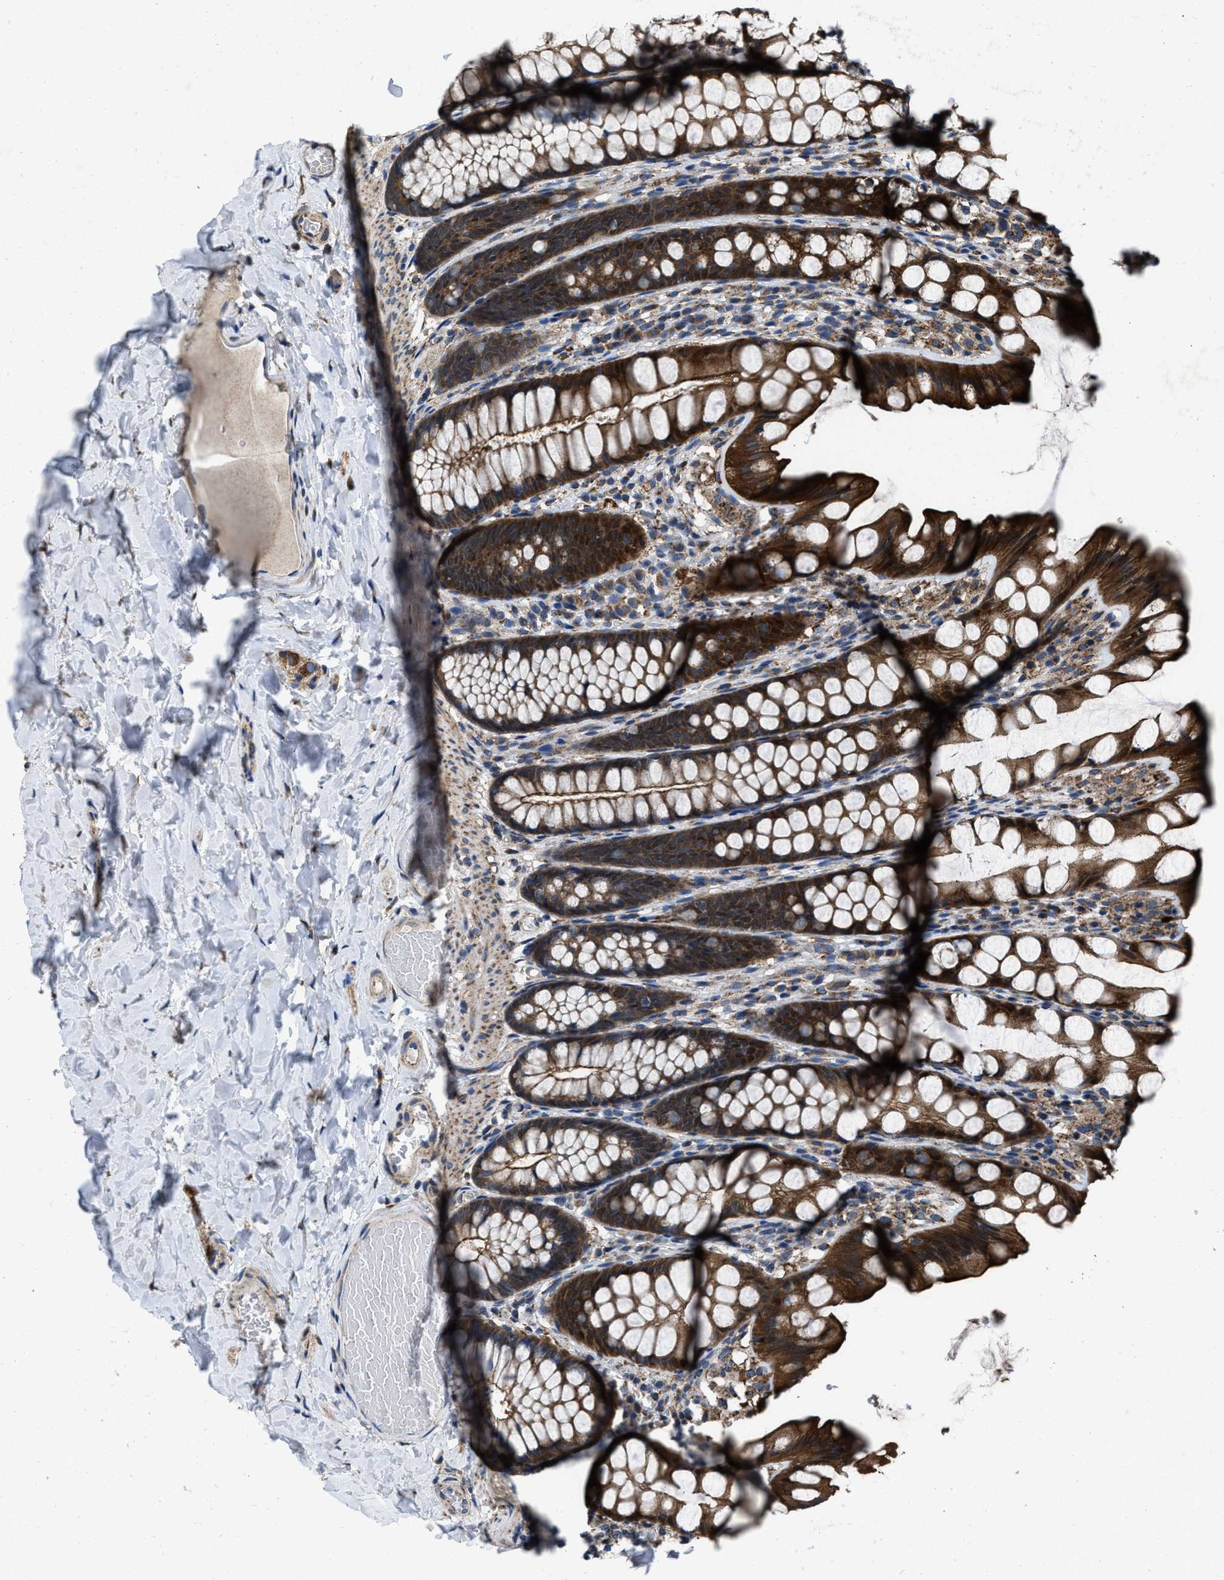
{"staining": {"intensity": "negative", "quantity": "none", "location": "none"}, "tissue": "colon", "cell_type": "Endothelial cells", "image_type": "normal", "snomed": [{"axis": "morphology", "description": "Normal tissue, NOS"}, {"axis": "topography", "description": "Colon"}], "caption": "Endothelial cells are negative for protein expression in unremarkable human colon. (IHC, brightfield microscopy, high magnification).", "gene": "PDP1", "patient": {"sex": "male", "age": 47}}